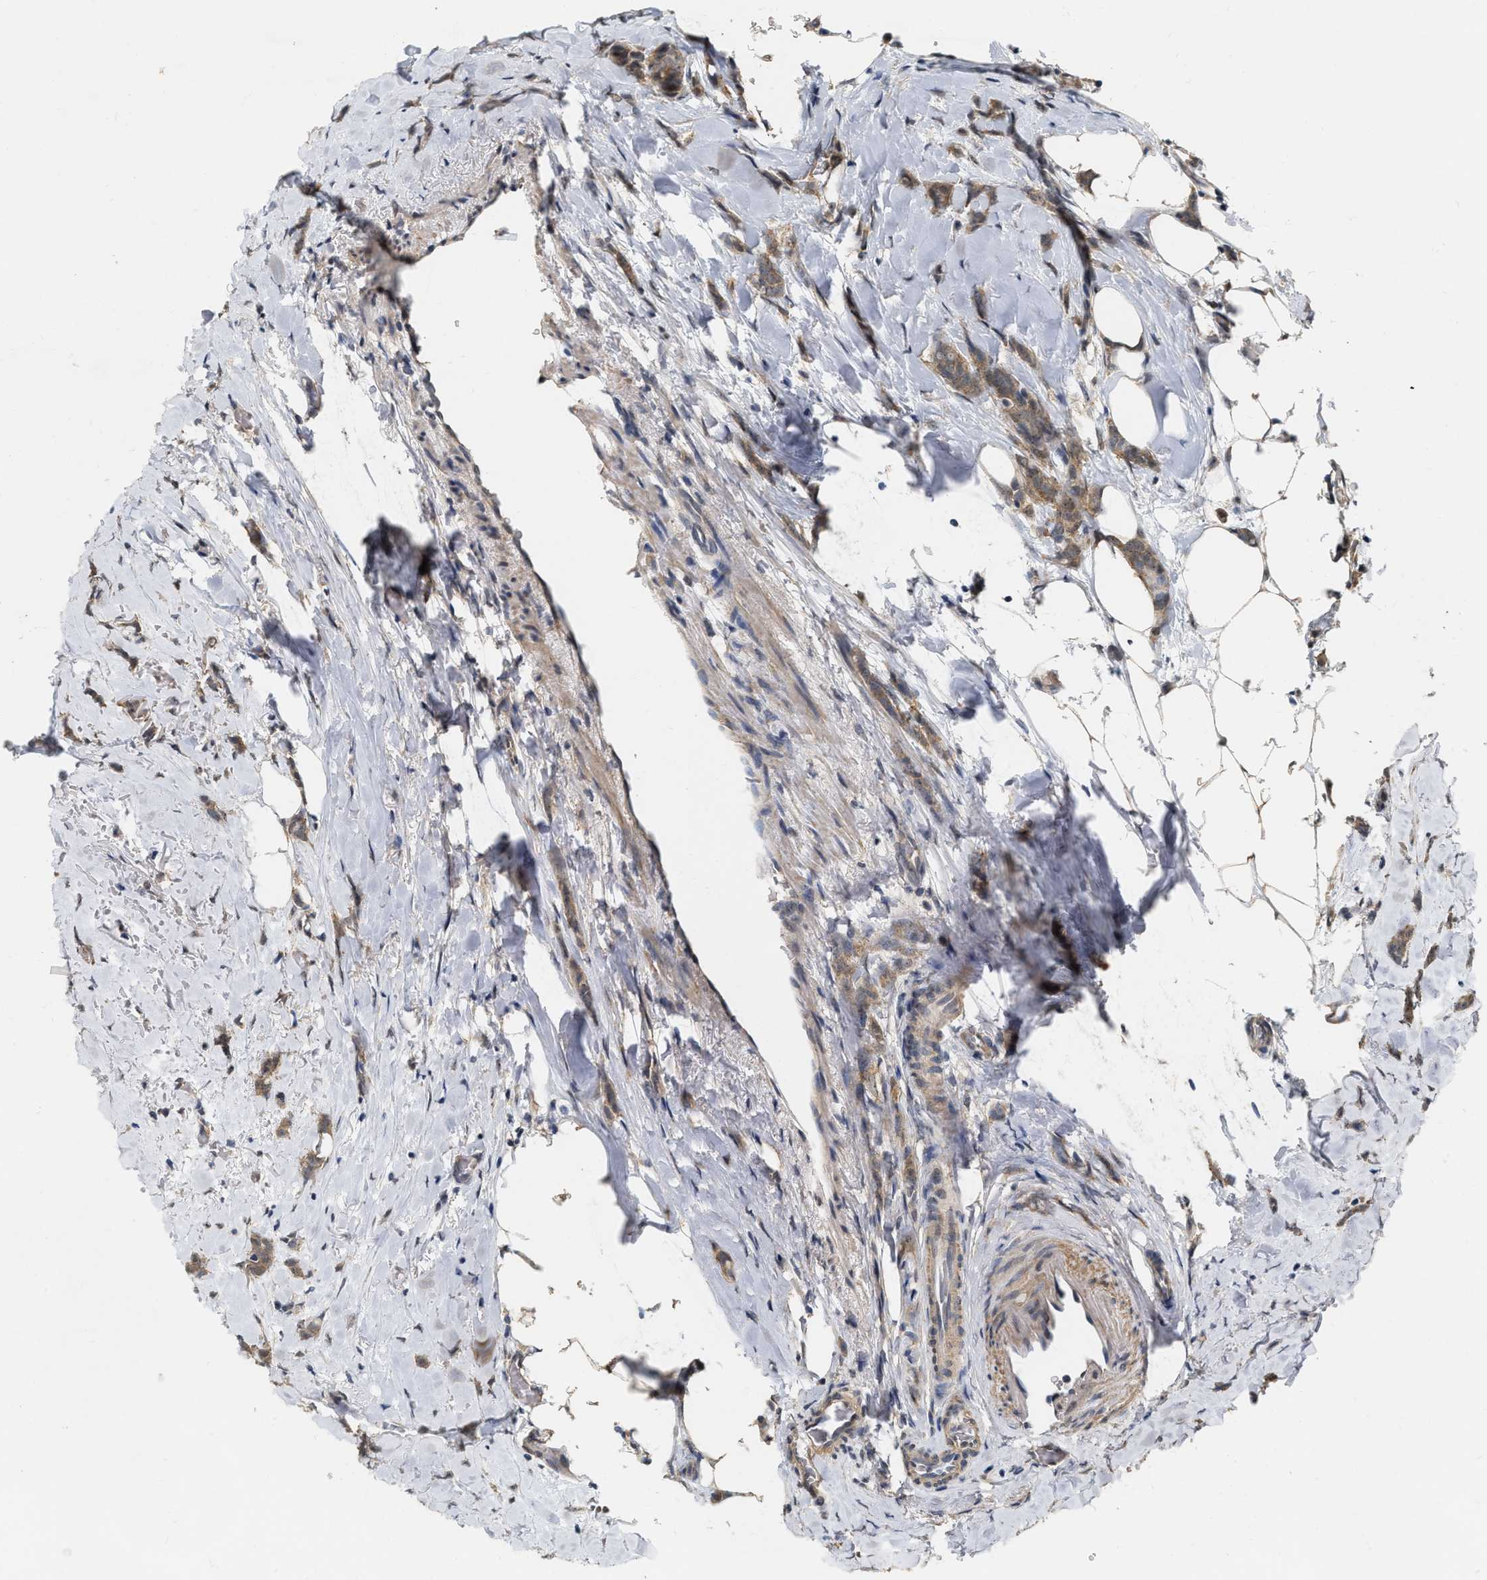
{"staining": {"intensity": "moderate", "quantity": ">75%", "location": "cytoplasmic/membranous"}, "tissue": "breast cancer", "cell_type": "Tumor cells", "image_type": "cancer", "snomed": [{"axis": "morphology", "description": "Lobular carcinoma, in situ"}, {"axis": "morphology", "description": "Lobular carcinoma"}, {"axis": "topography", "description": "Breast"}], "caption": "IHC of human lobular carcinoma (breast) displays medium levels of moderate cytoplasmic/membranous expression in approximately >75% of tumor cells.", "gene": "RUVBL1", "patient": {"sex": "female", "age": 41}}